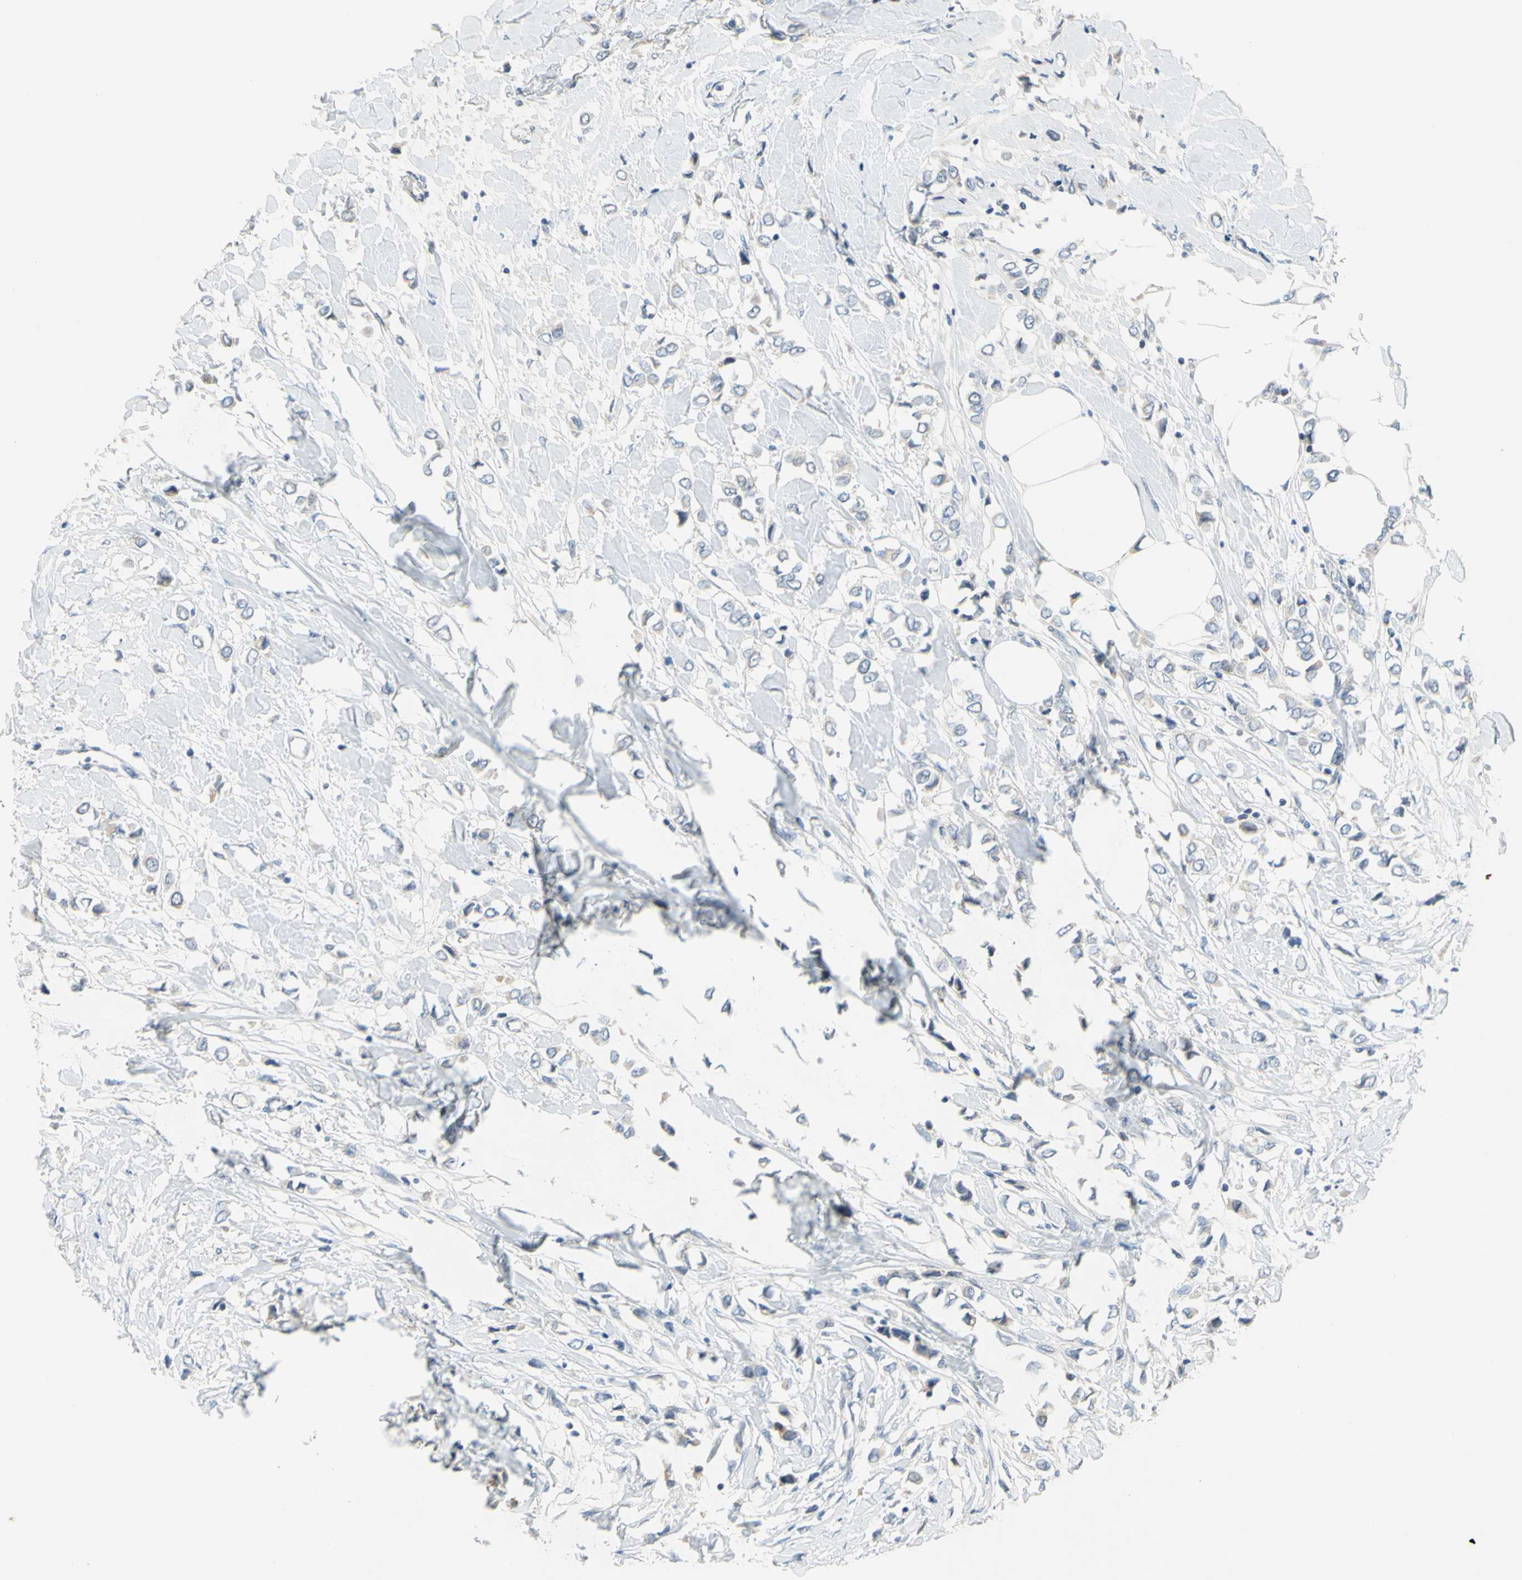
{"staining": {"intensity": "negative", "quantity": "none", "location": "none"}, "tissue": "breast cancer", "cell_type": "Tumor cells", "image_type": "cancer", "snomed": [{"axis": "morphology", "description": "Lobular carcinoma"}, {"axis": "topography", "description": "Breast"}], "caption": "Tumor cells show no significant staining in breast lobular carcinoma.", "gene": "CCNB2", "patient": {"sex": "female", "age": 51}}